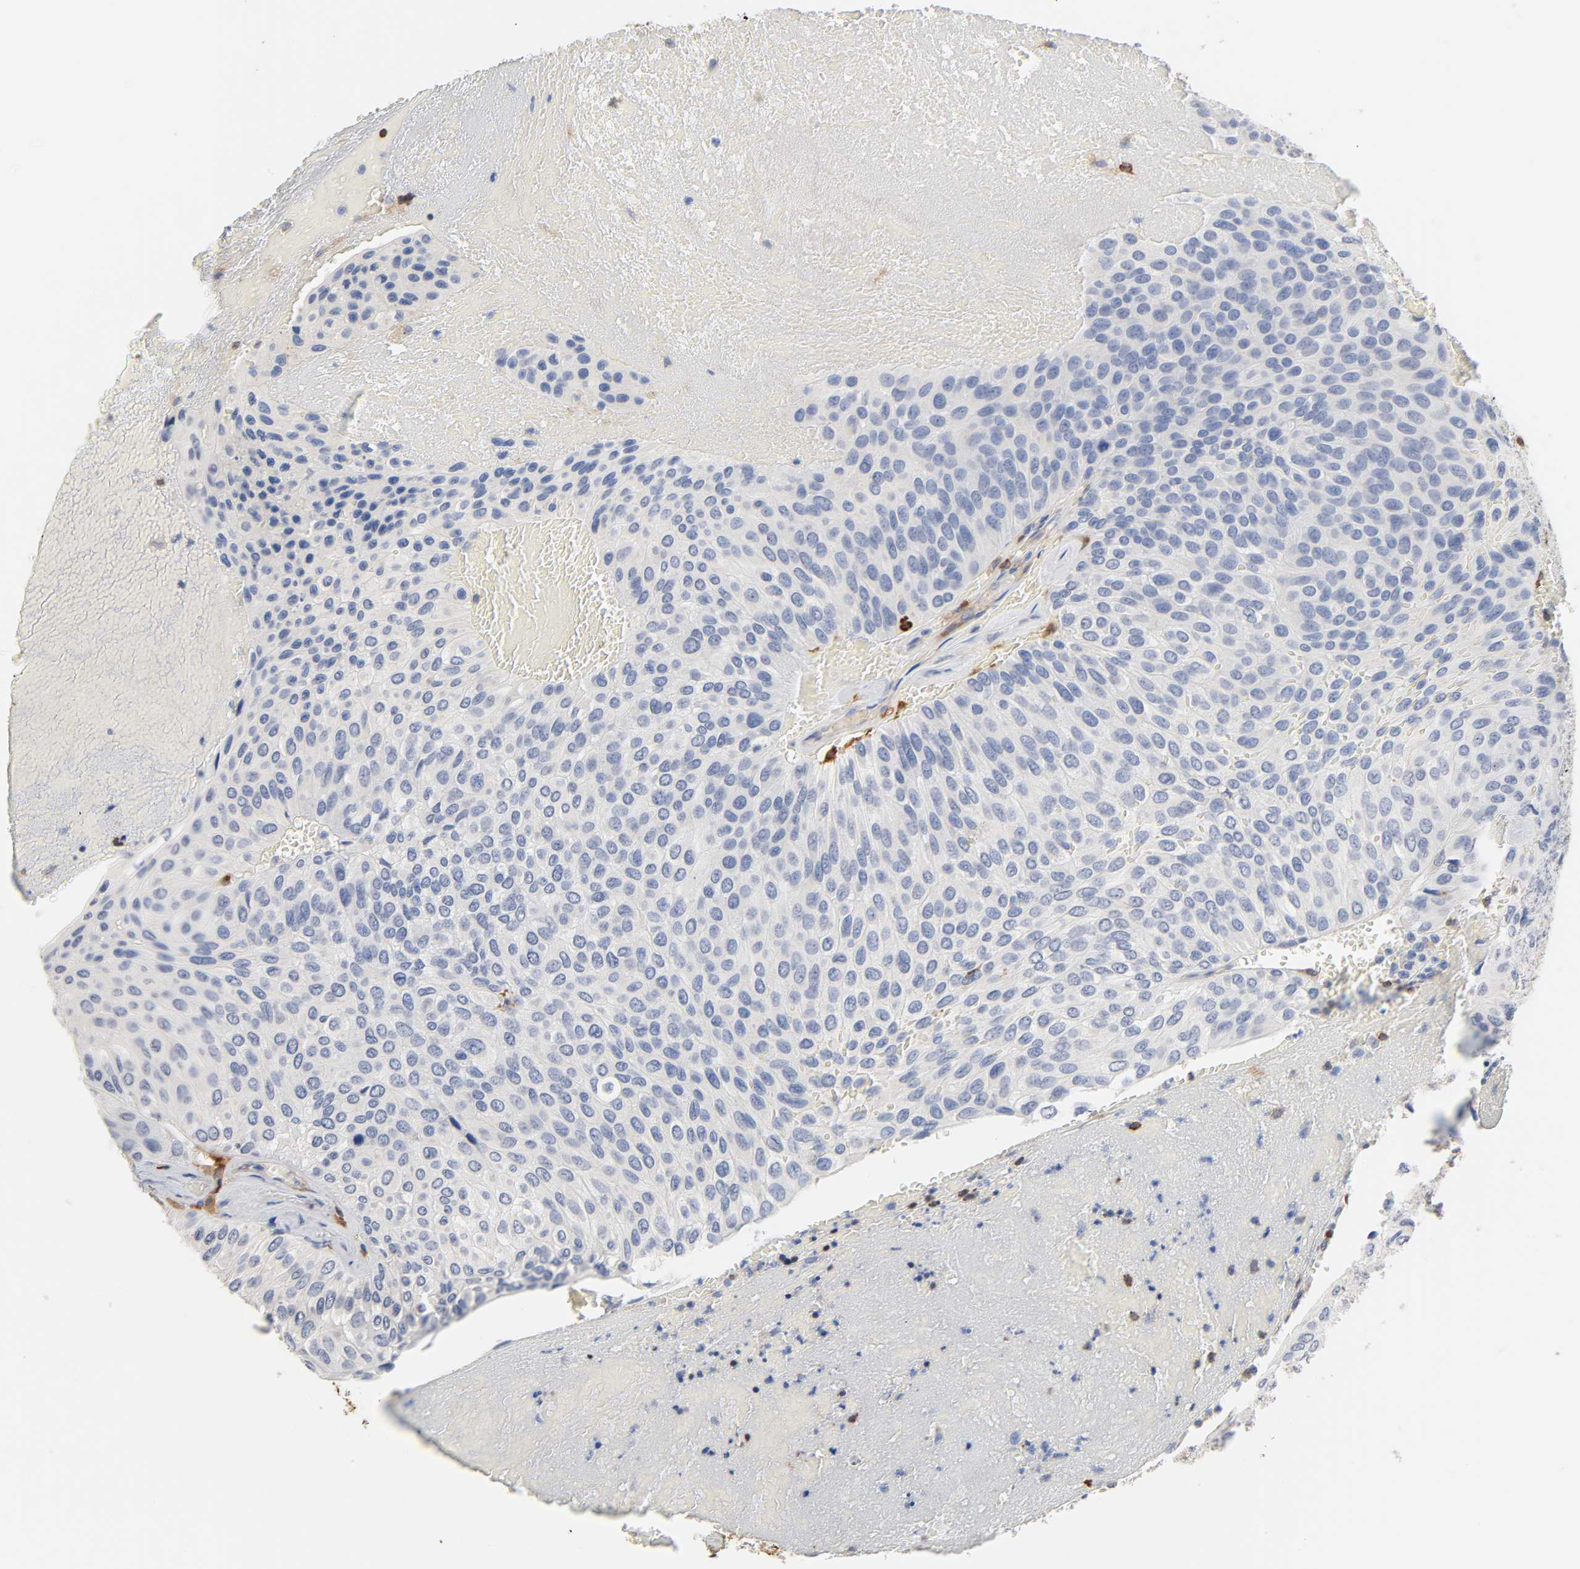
{"staining": {"intensity": "negative", "quantity": "none", "location": "none"}, "tissue": "urothelial cancer", "cell_type": "Tumor cells", "image_type": "cancer", "snomed": [{"axis": "morphology", "description": "Urothelial carcinoma, High grade"}, {"axis": "topography", "description": "Urinary bladder"}], "caption": "A histopathology image of human urothelial cancer is negative for staining in tumor cells.", "gene": "BIN1", "patient": {"sex": "male", "age": 66}}